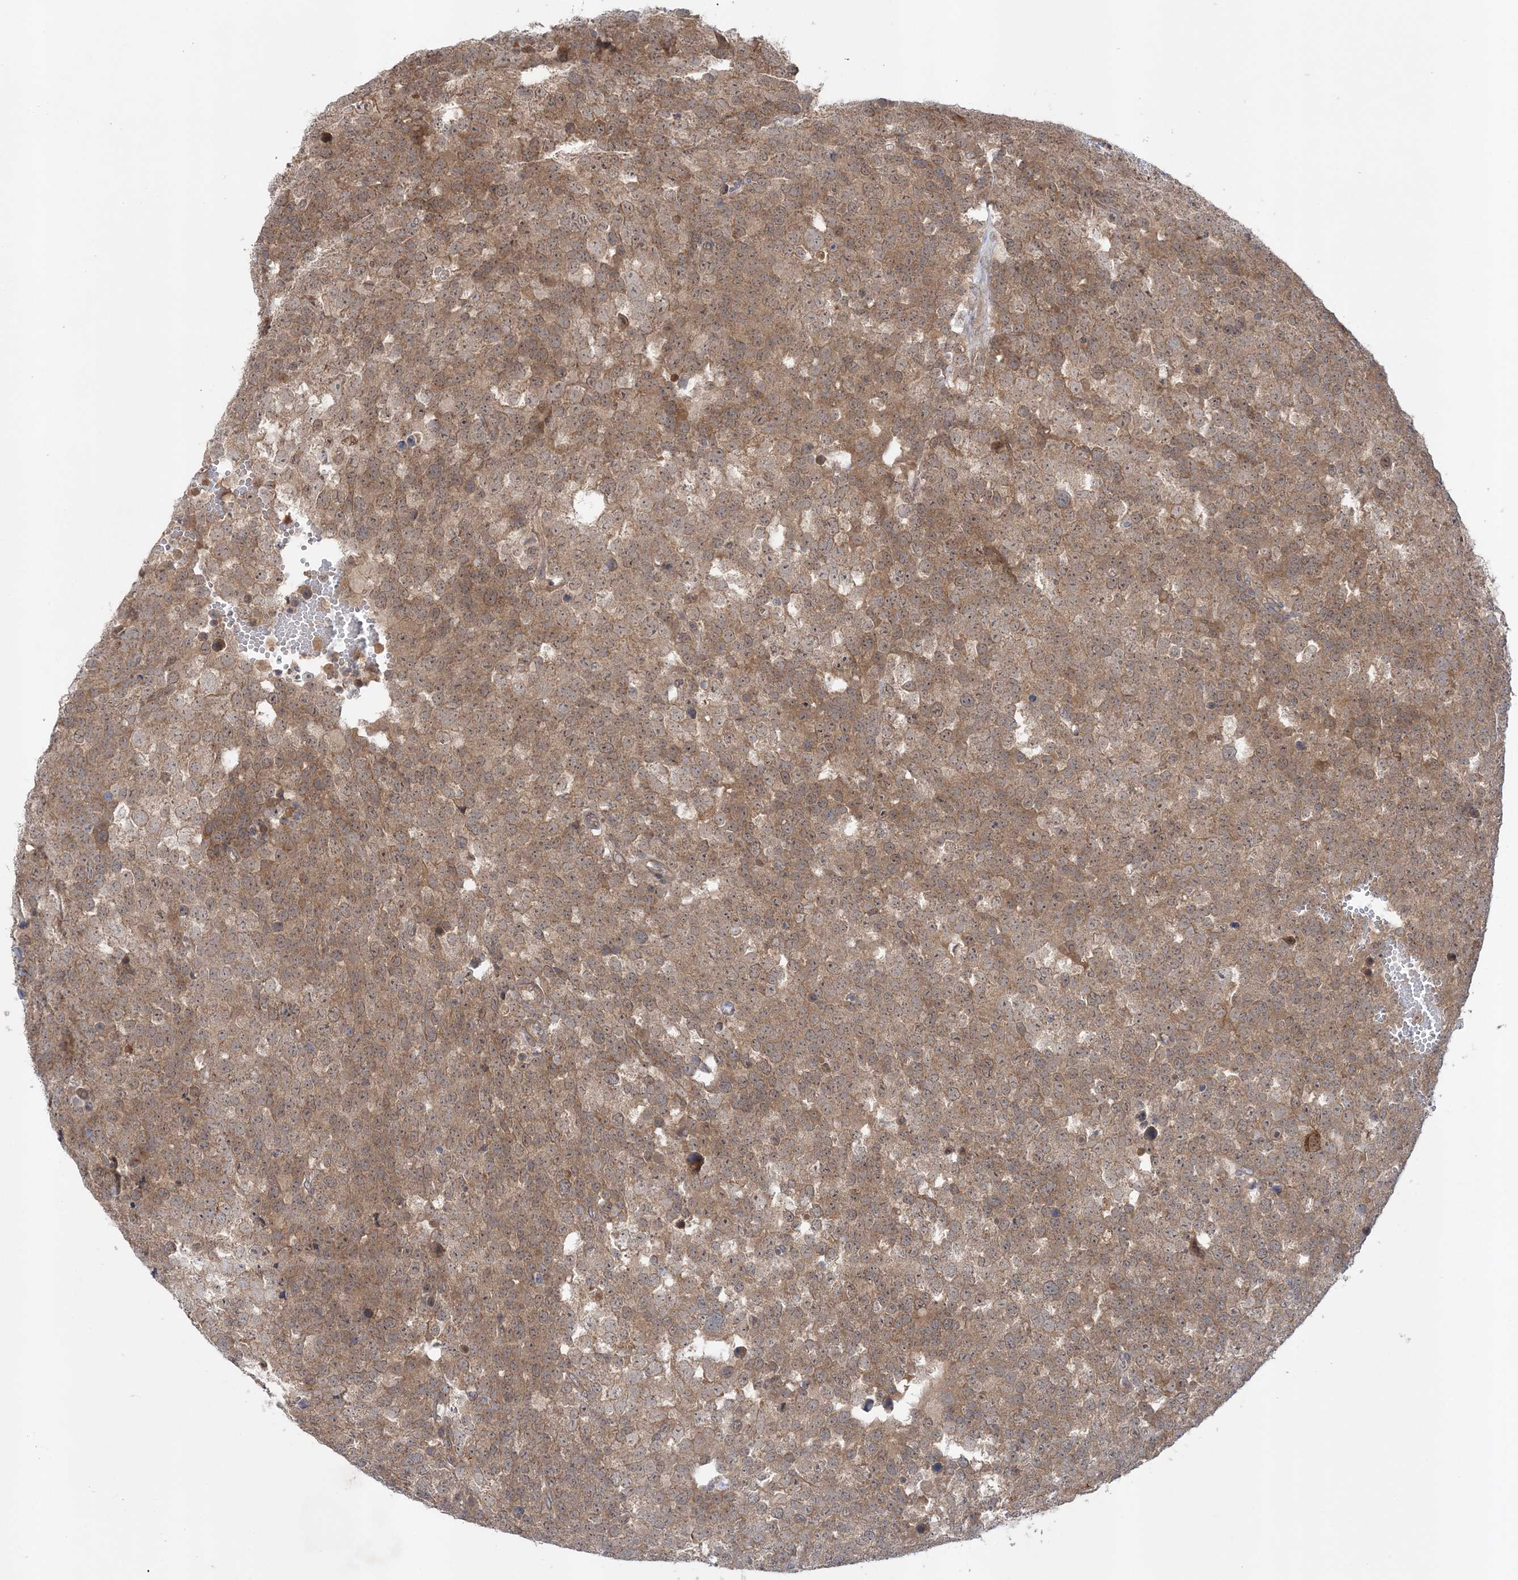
{"staining": {"intensity": "moderate", "quantity": ">75%", "location": "cytoplasmic/membranous"}, "tissue": "testis cancer", "cell_type": "Tumor cells", "image_type": "cancer", "snomed": [{"axis": "morphology", "description": "Seminoma, NOS"}, {"axis": "topography", "description": "Testis"}], "caption": "Testis cancer (seminoma) tissue displays moderate cytoplasmic/membranous staining in approximately >75% of tumor cells, visualized by immunohistochemistry.", "gene": "MMADHC", "patient": {"sex": "male", "age": 71}}